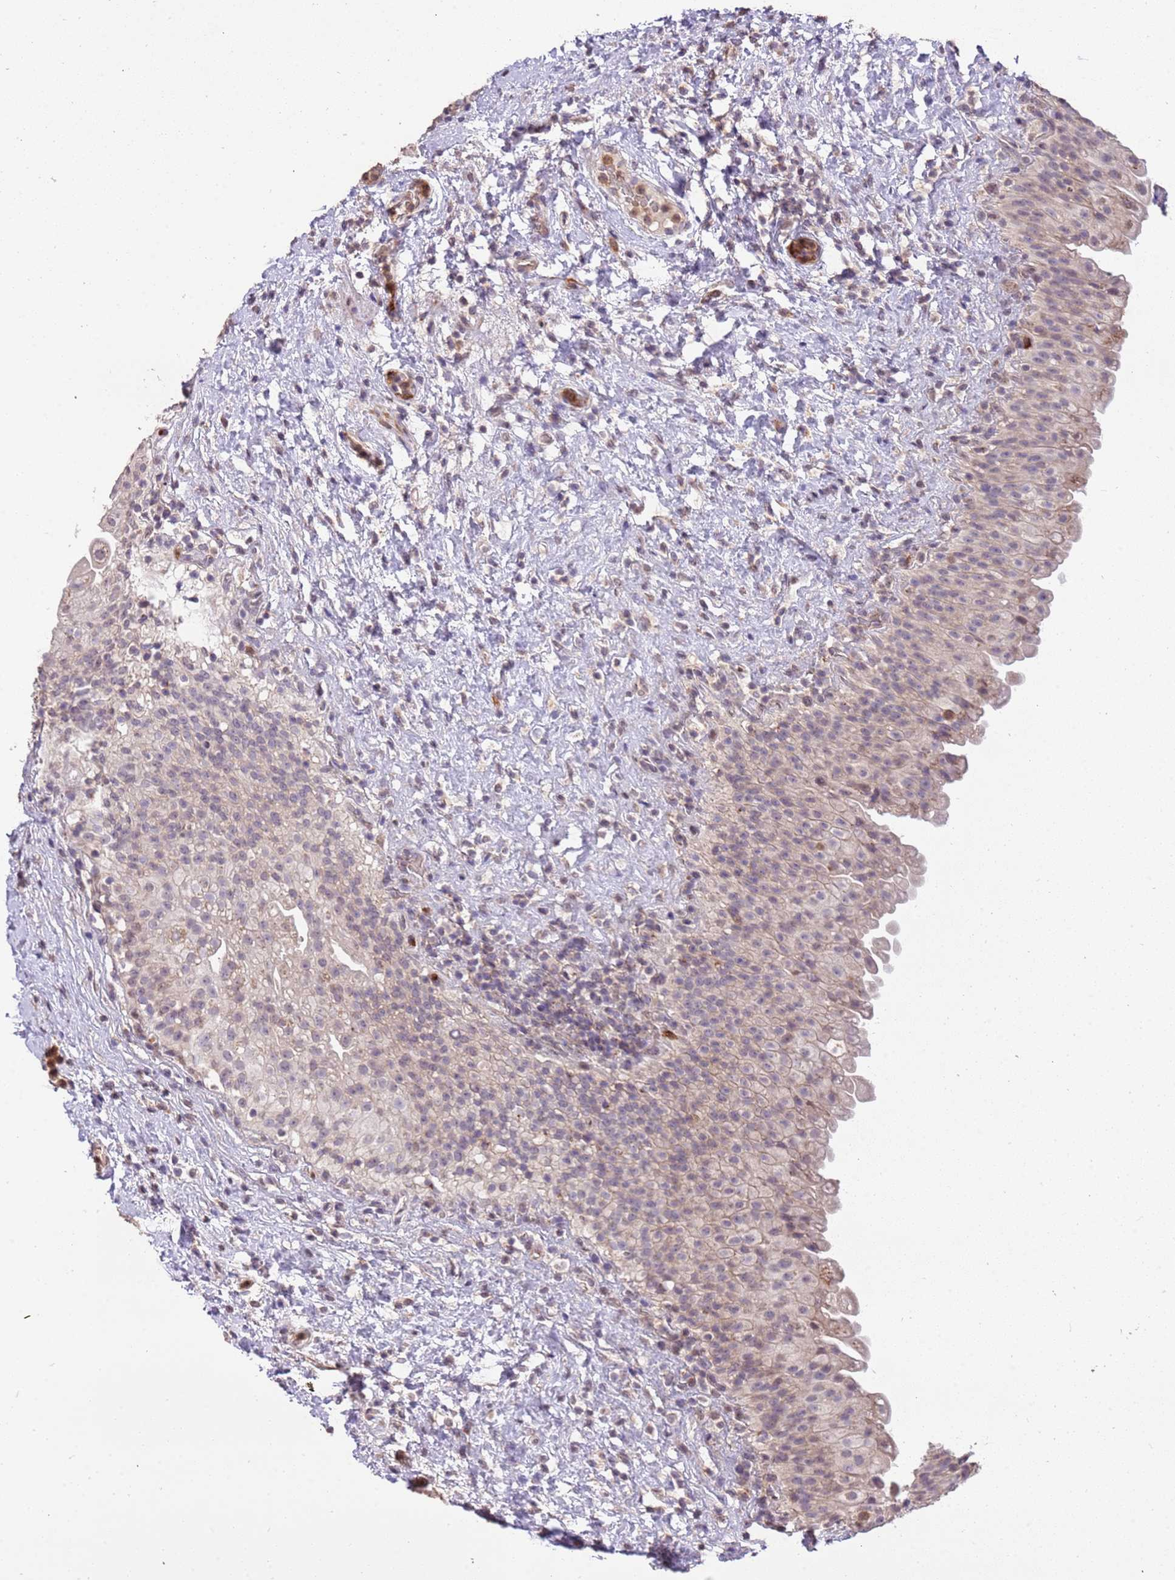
{"staining": {"intensity": "weak", "quantity": "<25%", "location": "cytoplasmic/membranous,nuclear"}, "tissue": "urinary bladder", "cell_type": "Urothelial cells", "image_type": "normal", "snomed": [{"axis": "morphology", "description": "Normal tissue, NOS"}, {"axis": "topography", "description": "Urinary bladder"}], "caption": "Protein analysis of normal urinary bladder reveals no significant positivity in urothelial cells. The staining is performed using DAB brown chromogen with nuclei counter-stained in using hematoxylin.", "gene": "SLC16A4", "patient": {"sex": "female", "age": 27}}